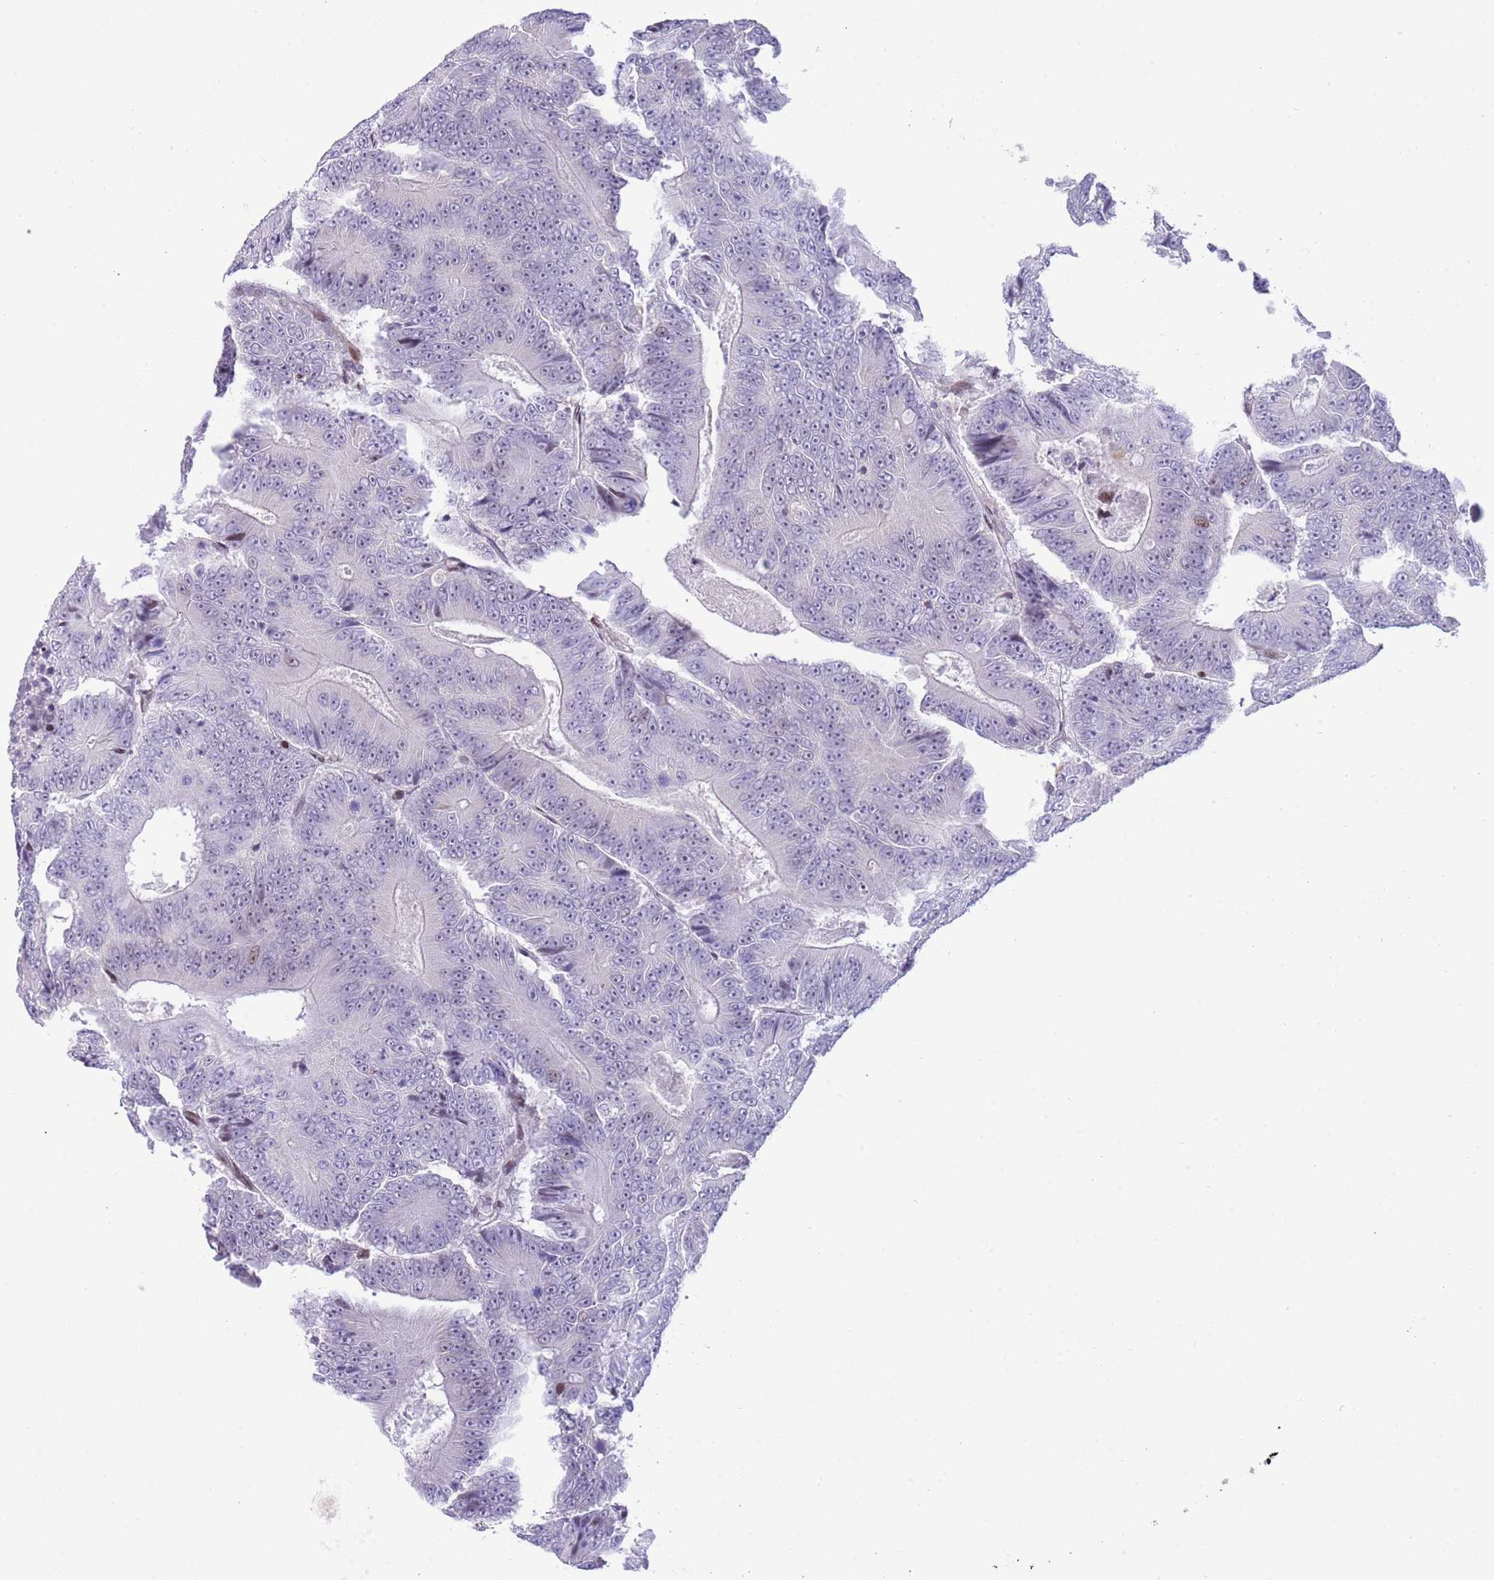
{"staining": {"intensity": "negative", "quantity": "none", "location": "none"}, "tissue": "colorectal cancer", "cell_type": "Tumor cells", "image_type": "cancer", "snomed": [{"axis": "morphology", "description": "Adenocarcinoma, NOS"}, {"axis": "topography", "description": "Colon"}], "caption": "This is an immunohistochemistry micrograph of human colorectal cancer (adenocarcinoma). There is no expression in tumor cells.", "gene": "ANO8", "patient": {"sex": "male", "age": 83}}